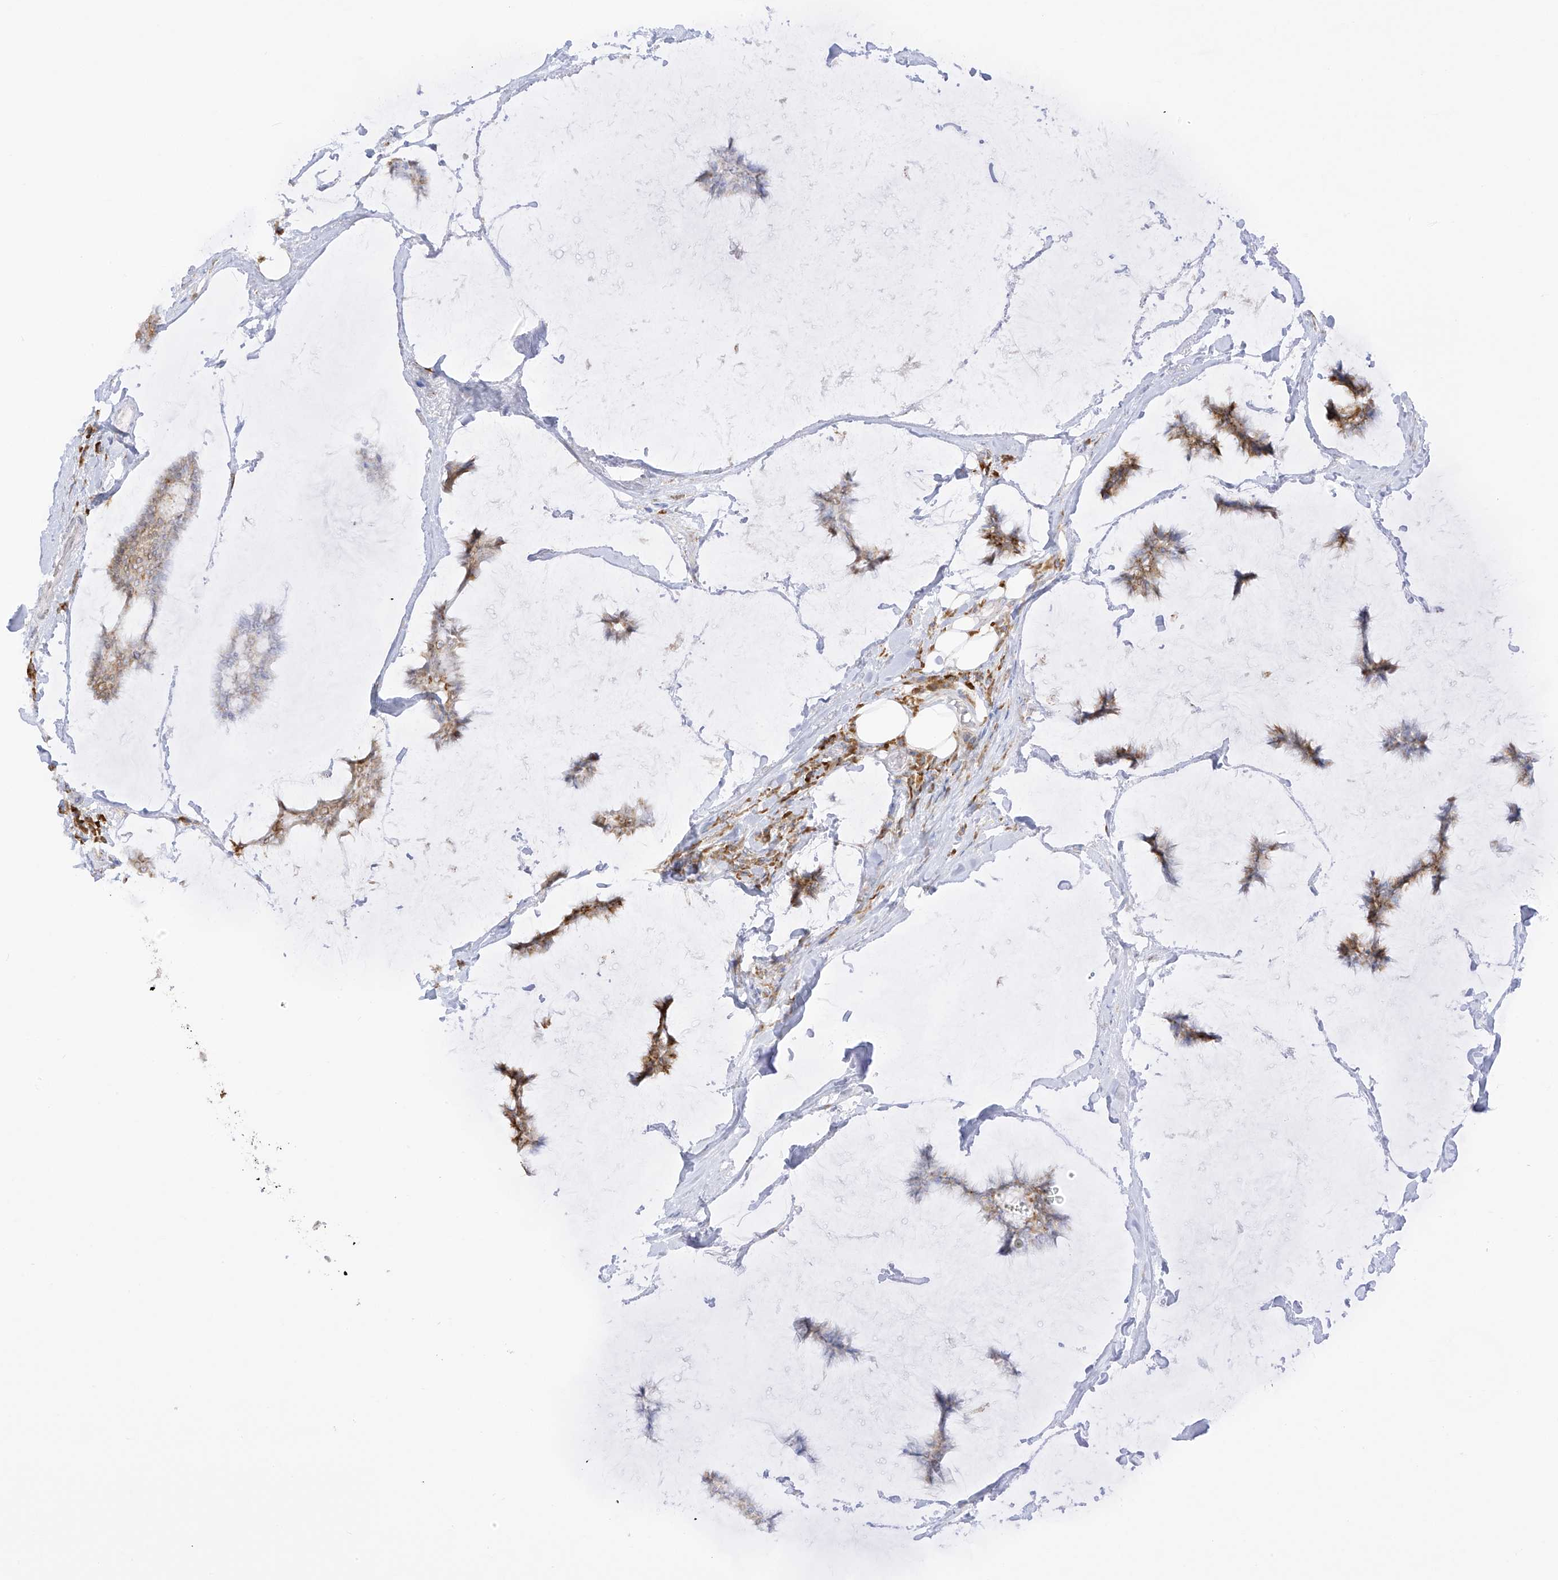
{"staining": {"intensity": "moderate", "quantity": ">75%", "location": "cytoplasmic/membranous"}, "tissue": "breast cancer", "cell_type": "Tumor cells", "image_type": "cancer", "snomed": [{"axis": "morphology", "description": "Duct carcinoma"}, {"axis": "topography", "description": "Breast"}], "caption": "Intraductal carcinoma (breast) tissue shows moderate cytoplasmic/membranous staining in about >75% of tumor cells Nuclei are stained in blue.", "gene": "LRRC59", "patient": {"sex": "female", "age": 93}}